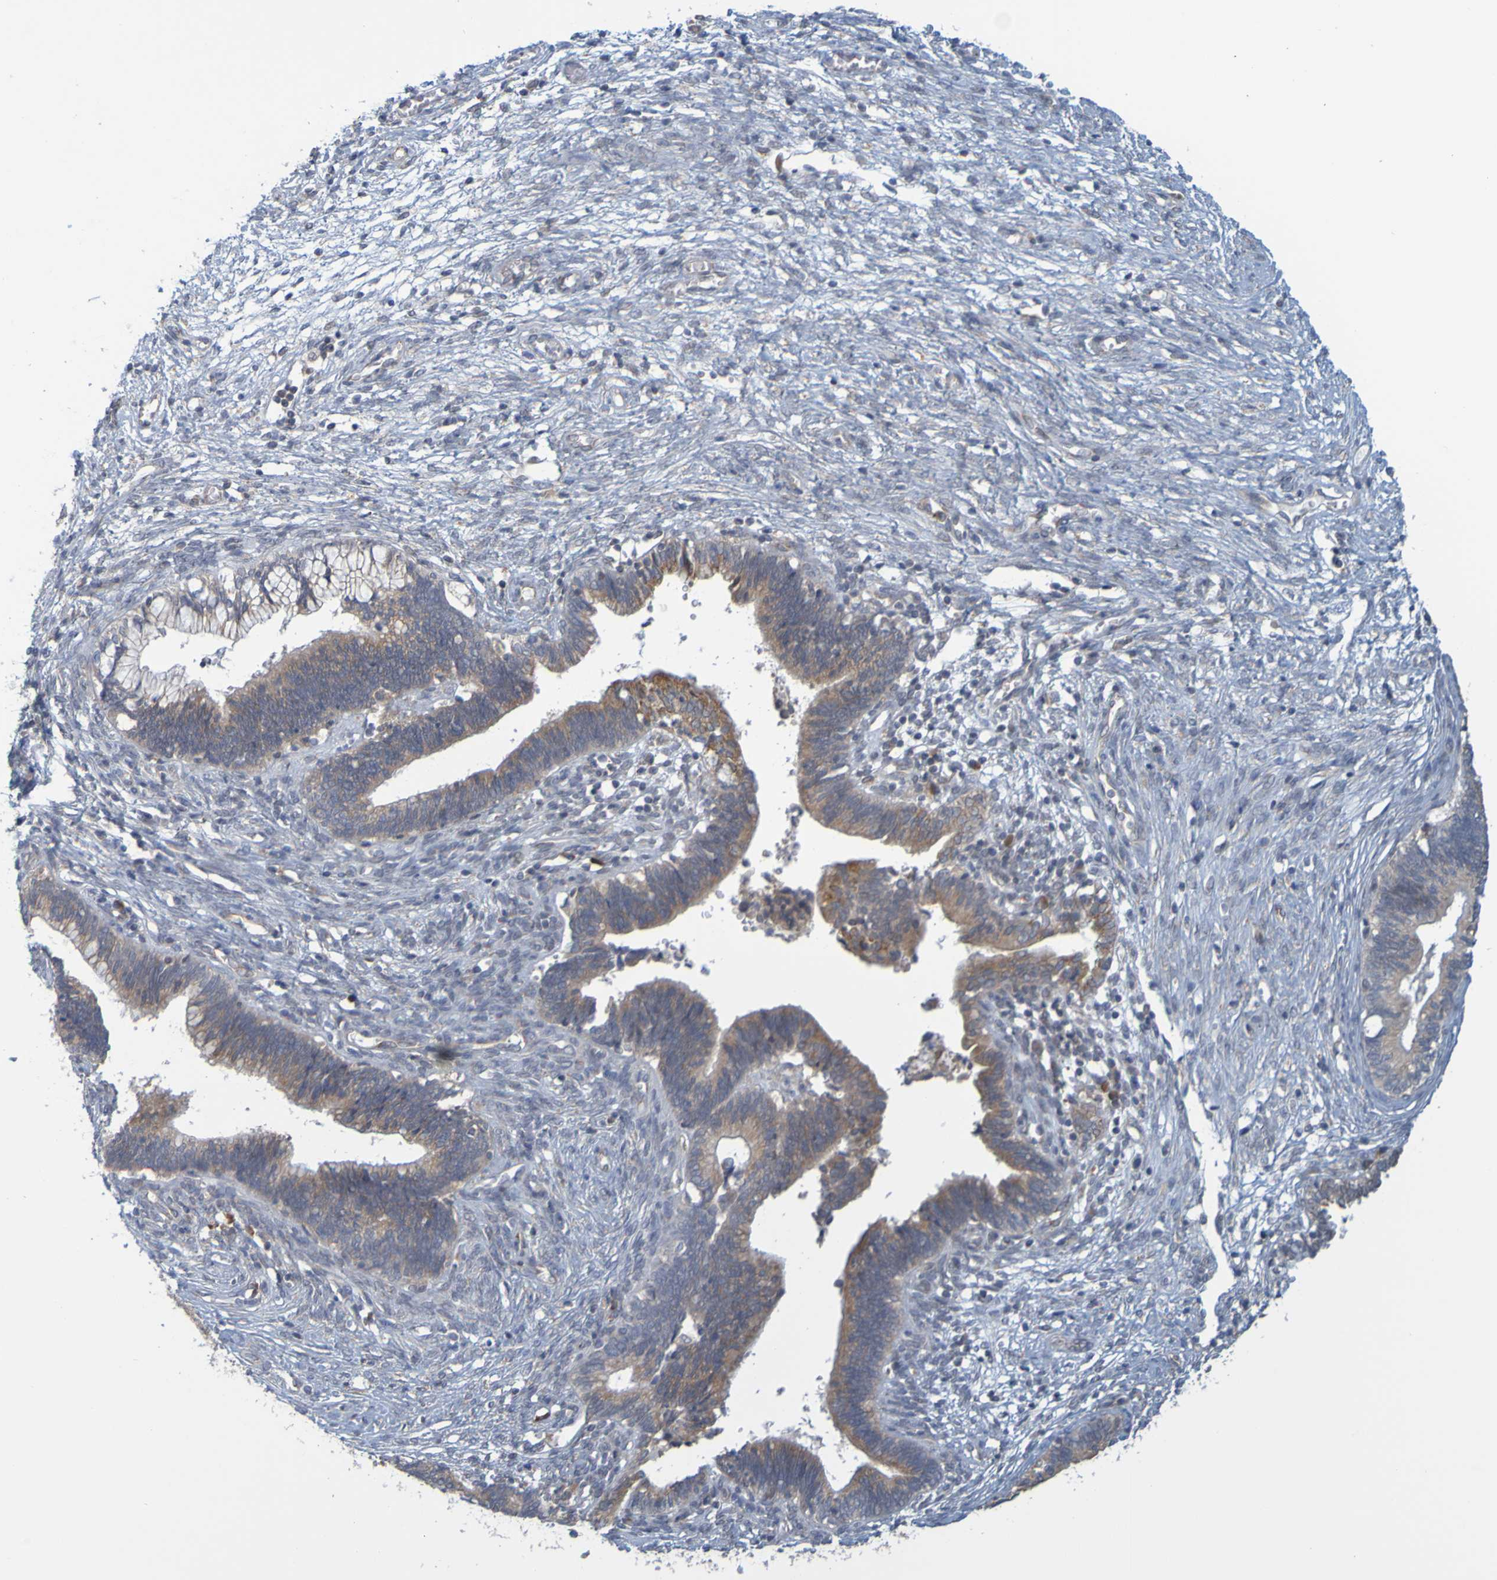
{"staining": {"intensity": "moderate", "quantity": ">75%", "location": "cytoplasmic/membranous"}, "tissue": "cervical cancer", "cell_type": "Tumor cells", "image_type": "cancer", "snomed": [{"axis": "morphology", "description": "Adenocarcinoma, NOS"}, {"axis": "topography", "description": "Cervix"}], "caption": "Tumor cells display moderate cytoplasmic/membranous expression in about >75% of cells in adenocarcinoma (cervical). (DAB IHC, brown staining for protein, blue staining for nuclei).", "gene": "MOGS", "patient": {"sex": "female", "age": 44}}